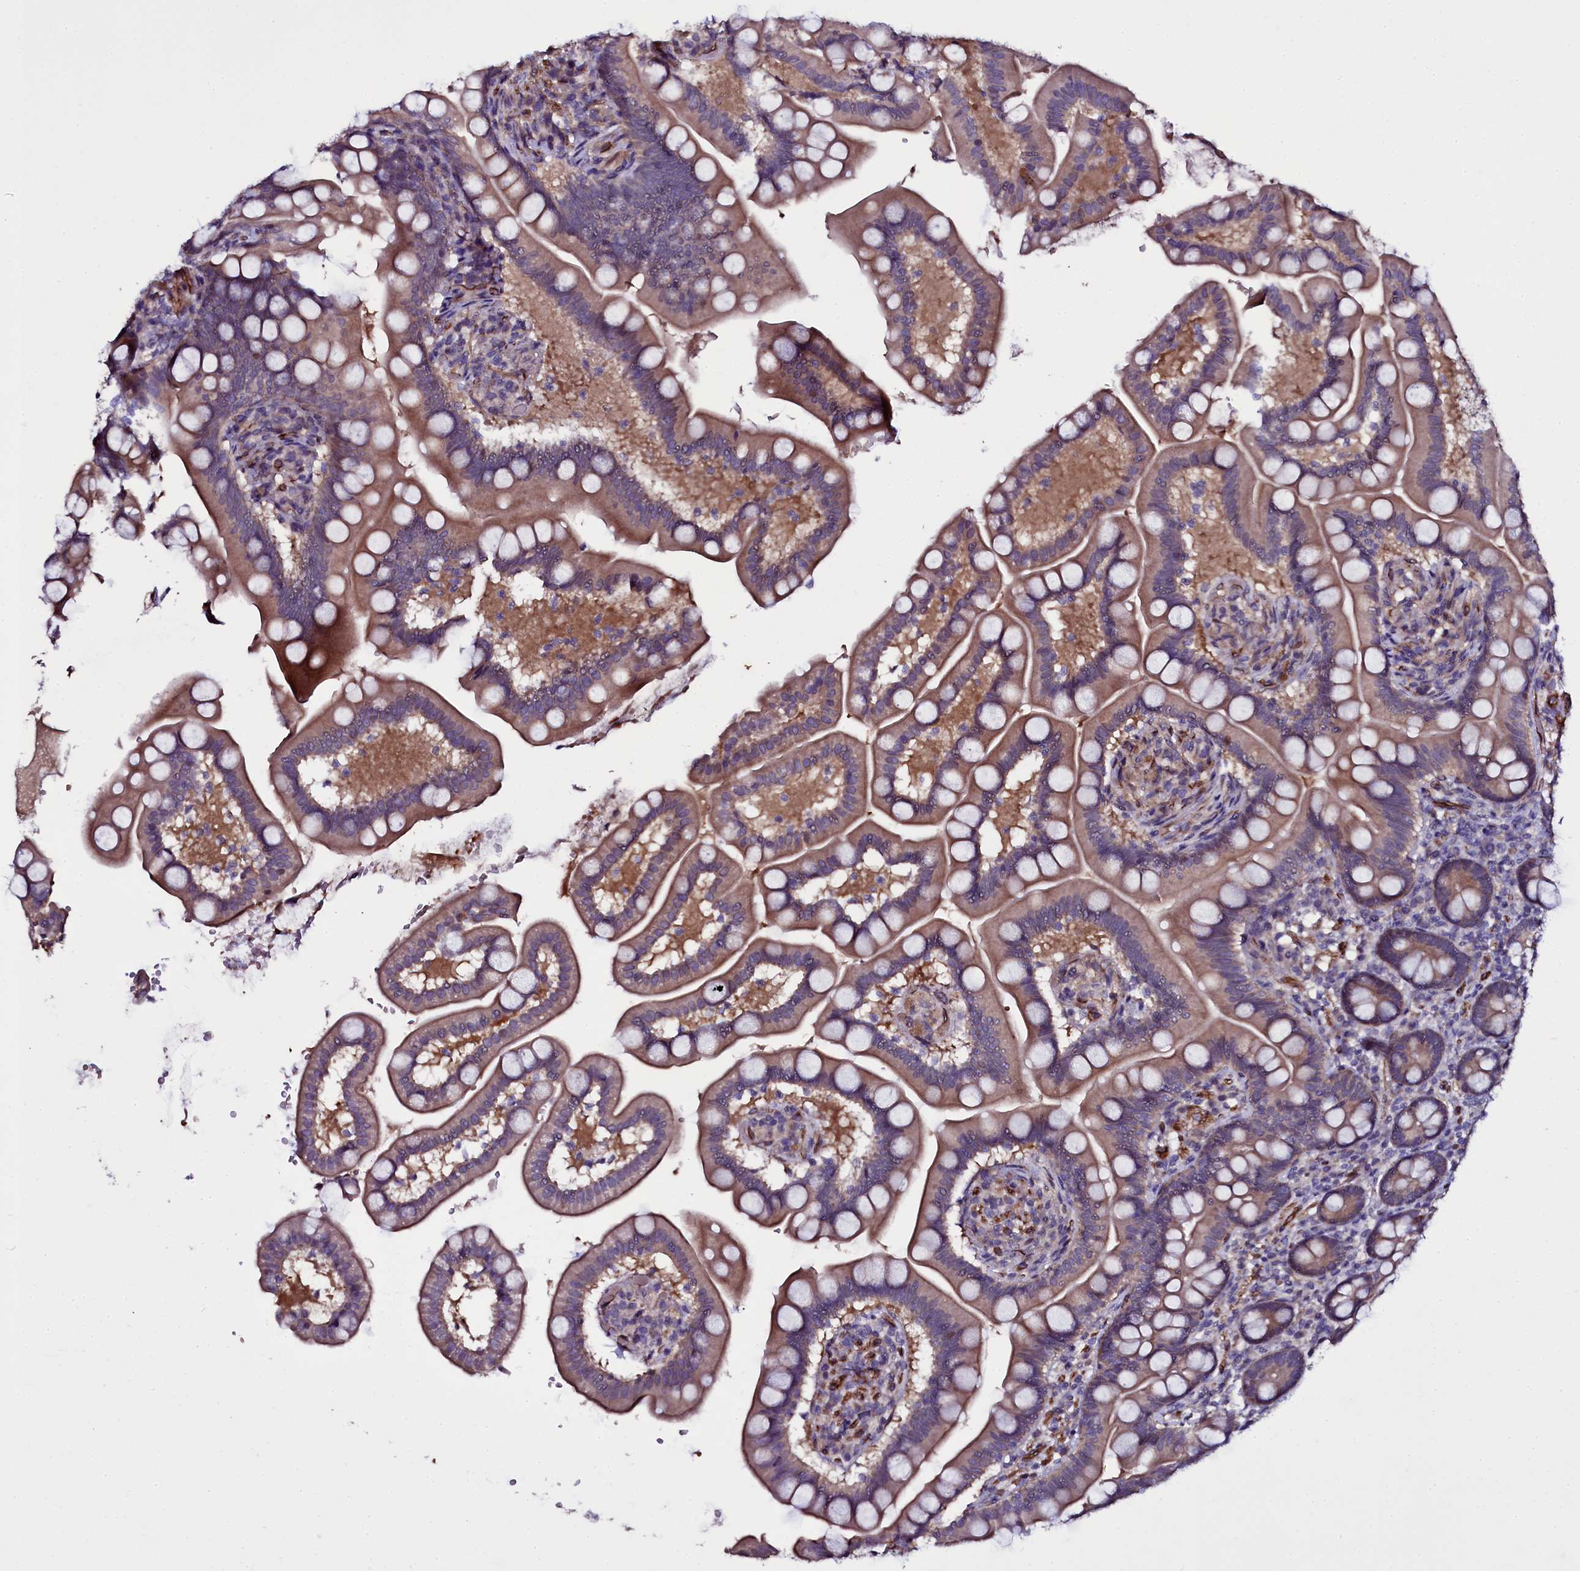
{"staining": {"intensity": "moderate", "quantity": ">75%", "location": "cytoplasmic/membranous"}, "tissue": "small intestine", "cell_type": "Glandular cells", "image_type": "normal", "snomed": [{"axis": "morphology", "description": "Normal tissue, NOS"}, {"axis": "topography", "description": "Small intestine"}], "caption": "Immunohistochemical staining of unremarkable small intestine displays >75% levels of moderate cytoplasmic/membranous protein positivity in about >75% of glandular cells.", "gene": "MEX3C", "patient": {"sex": "female", "age": 64}}